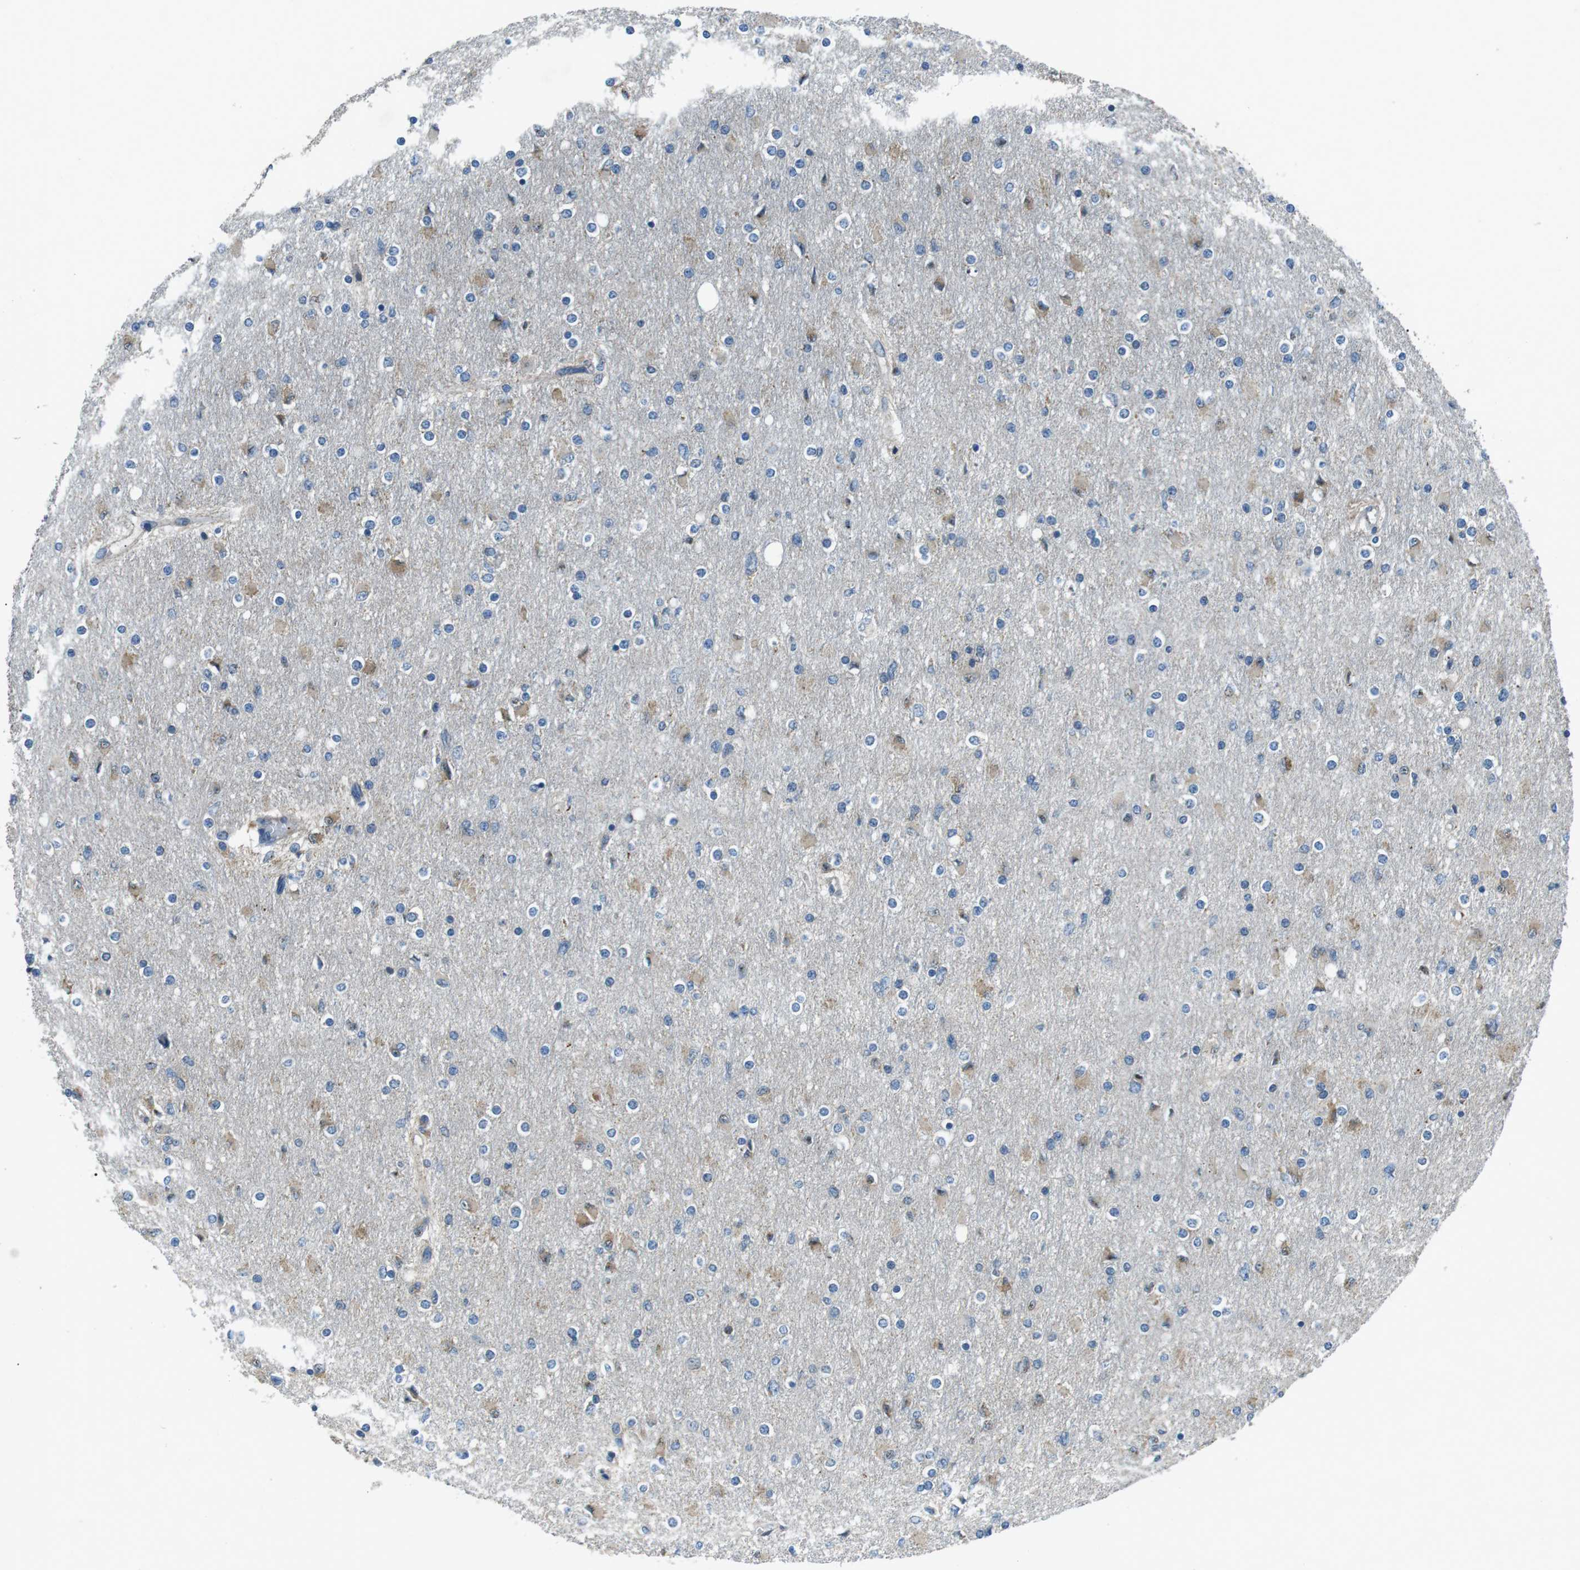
{"staining": {"intensity": "weak", "quantity": "25%-75%", "location": "cytoplasmic/membranous"}, "tissue": "glioma", "cell_type": "Tumor cells", "image_type": "cancer", "snomed": [{"axis": "morphology", "description": "Glioma, malignant, High grade"}, {"axis": "topography", "description": "Cerebral cortex"}], "caption": "Immunohistochemical staining of human malignant glioma (high-grade) exhibits weak cytoplasmic/membranous protein positivity in about 25%-75% of tumor cells.", "gene": "FAM3B", "patient": {"sex": "female", "age": 36}}